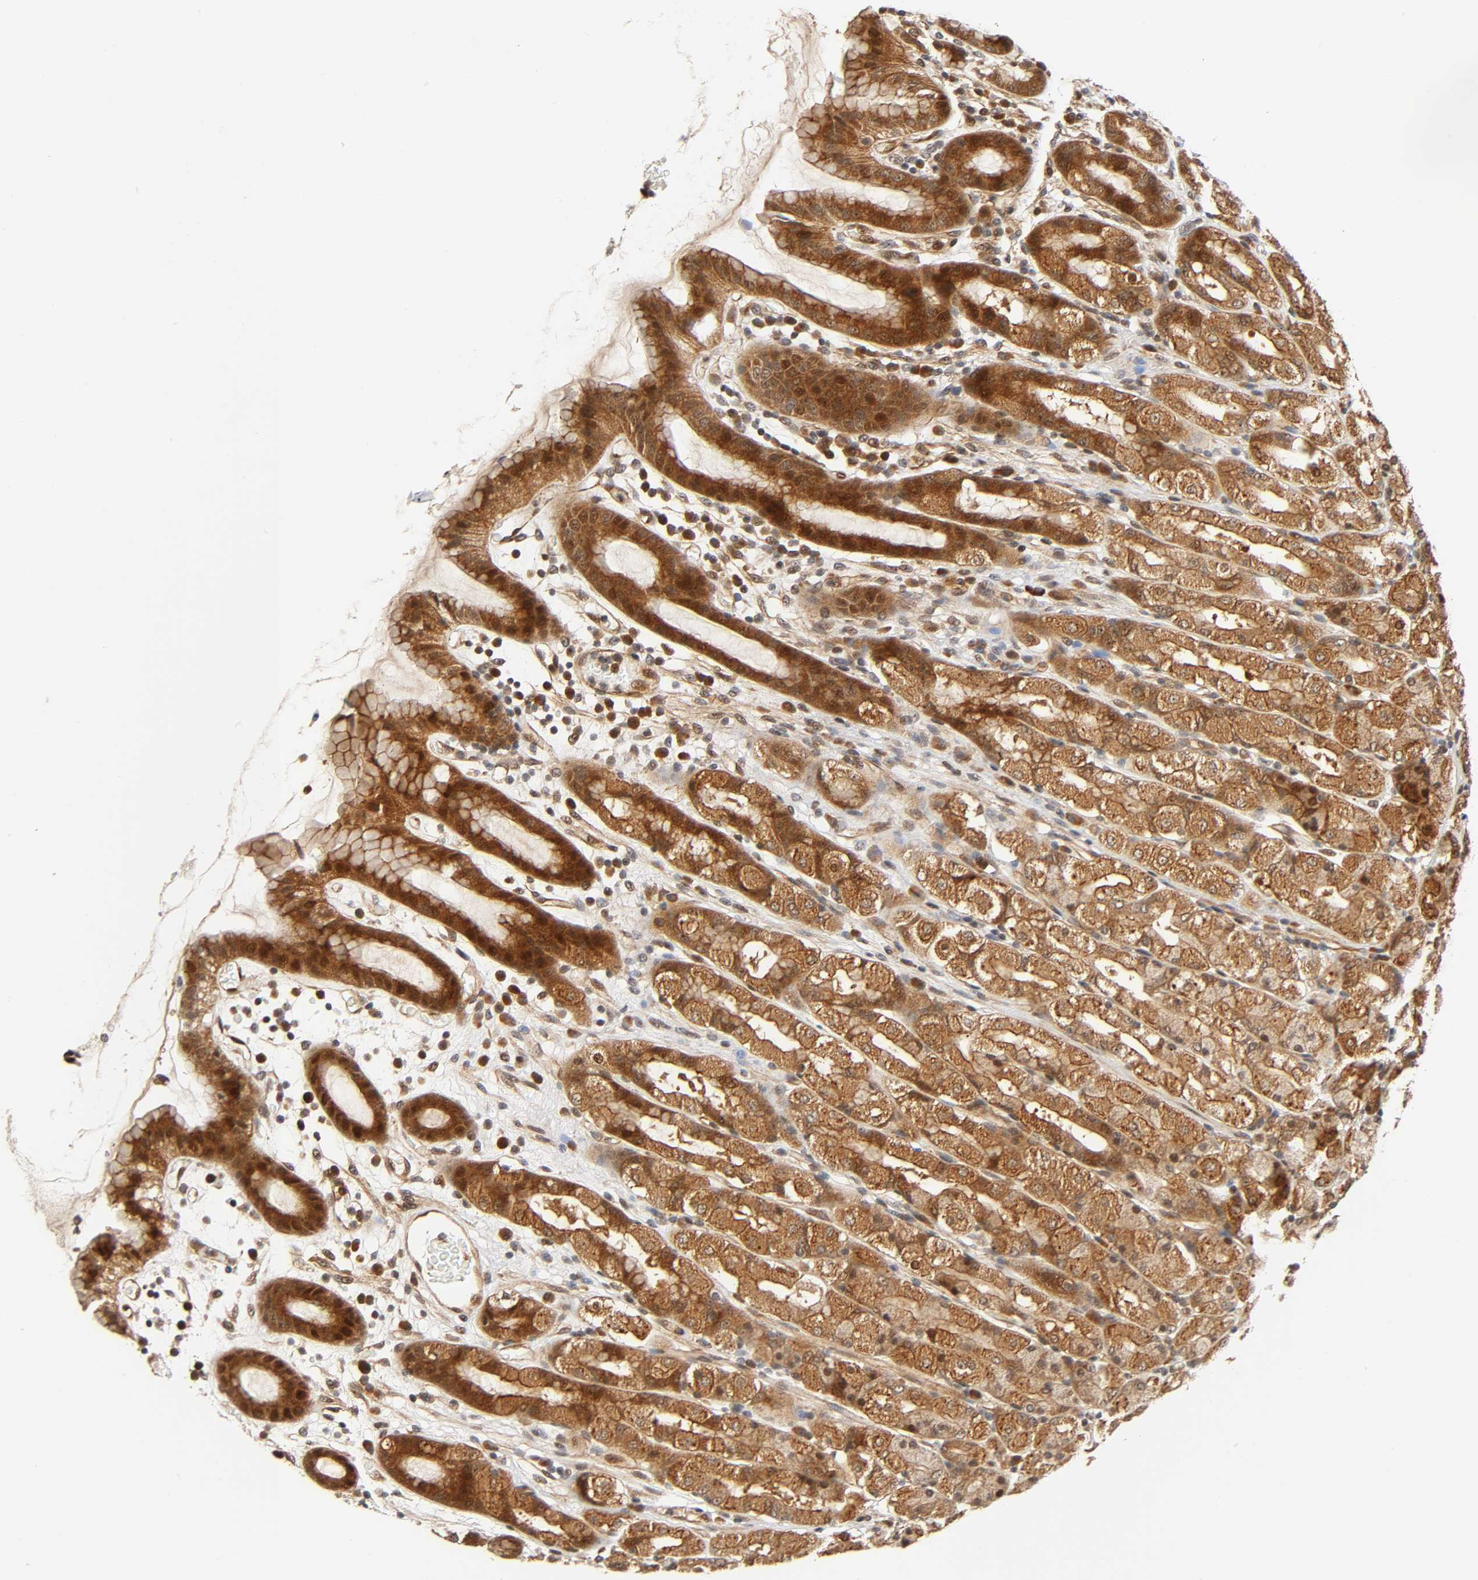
{"staining": {"intensity": "moderate", "quantity": ">75%", "location": "cytoplasmic/membranous,nuclear"}, "tissue": "stomach", "cell_type": "Glandular cells", "image_type": "normal", "snomed": [{"axis": "morphology", "description": "Normal tissue, NOS"}, {"axis": "topography", "description": "Stomach, upper"}], "caption": "IHC micrograph of unremarkable stomach: human stomach stained using IHC exhibits medium levels of moderate protein expression localized specifically in the cytoplasmic/membranous,nuclear of glandular cells, appearing as a cytoplasmic/membranous,nuclear brown color.", "gene": "IQCJ", "patient": {"sex": "male", "age": 68}}